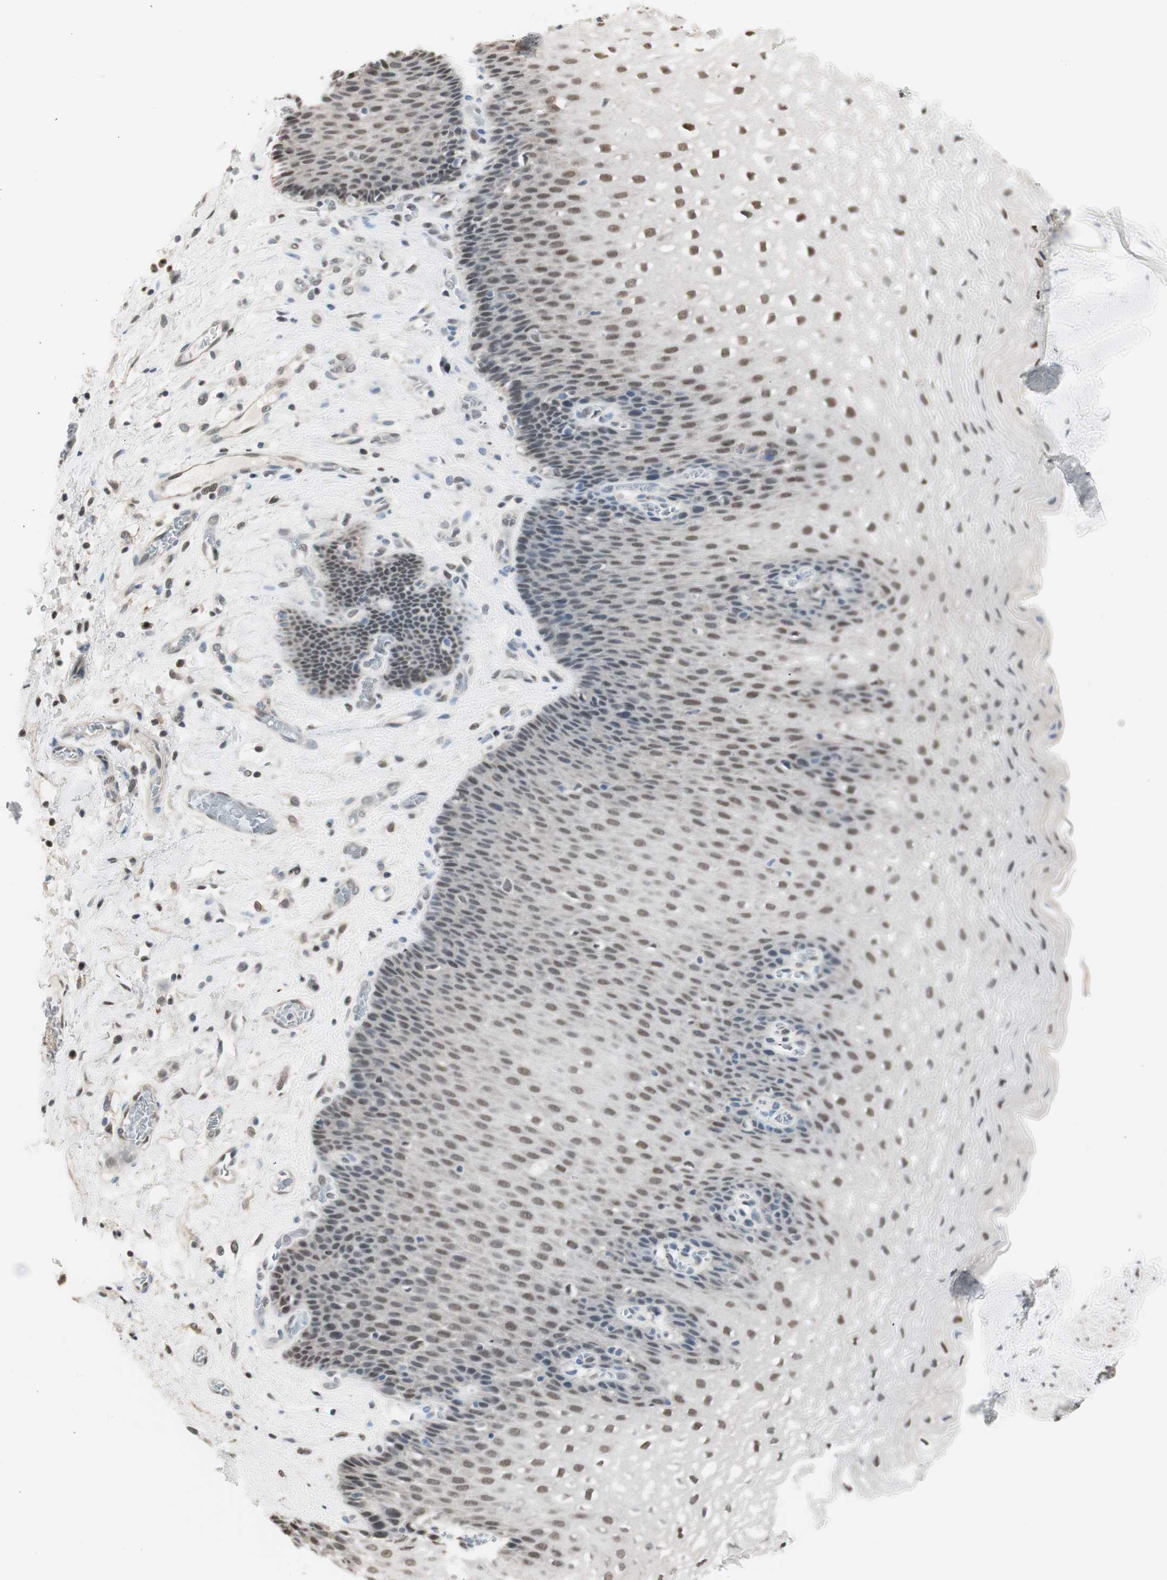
{"staining": {"intensity": "strong", "quantity": ">75%", "location": "nuclear"}, "tissue": "esophagus", "cell_type": "Squamous epithelial cells", "image_type": "normal", "snomed": [{"axis": "morphology", "description": "Normal tissue, NOS"}, {"axis": "topography", "description": "Esophagus"}], "caption": "Immunohistochemical staining of unremarkable esophagus reveals strong nuclear protein expression in about >75% of squamous epithelial cells.", "gene": "LONP2", "patient": {"sex": "male", "age": 48}}